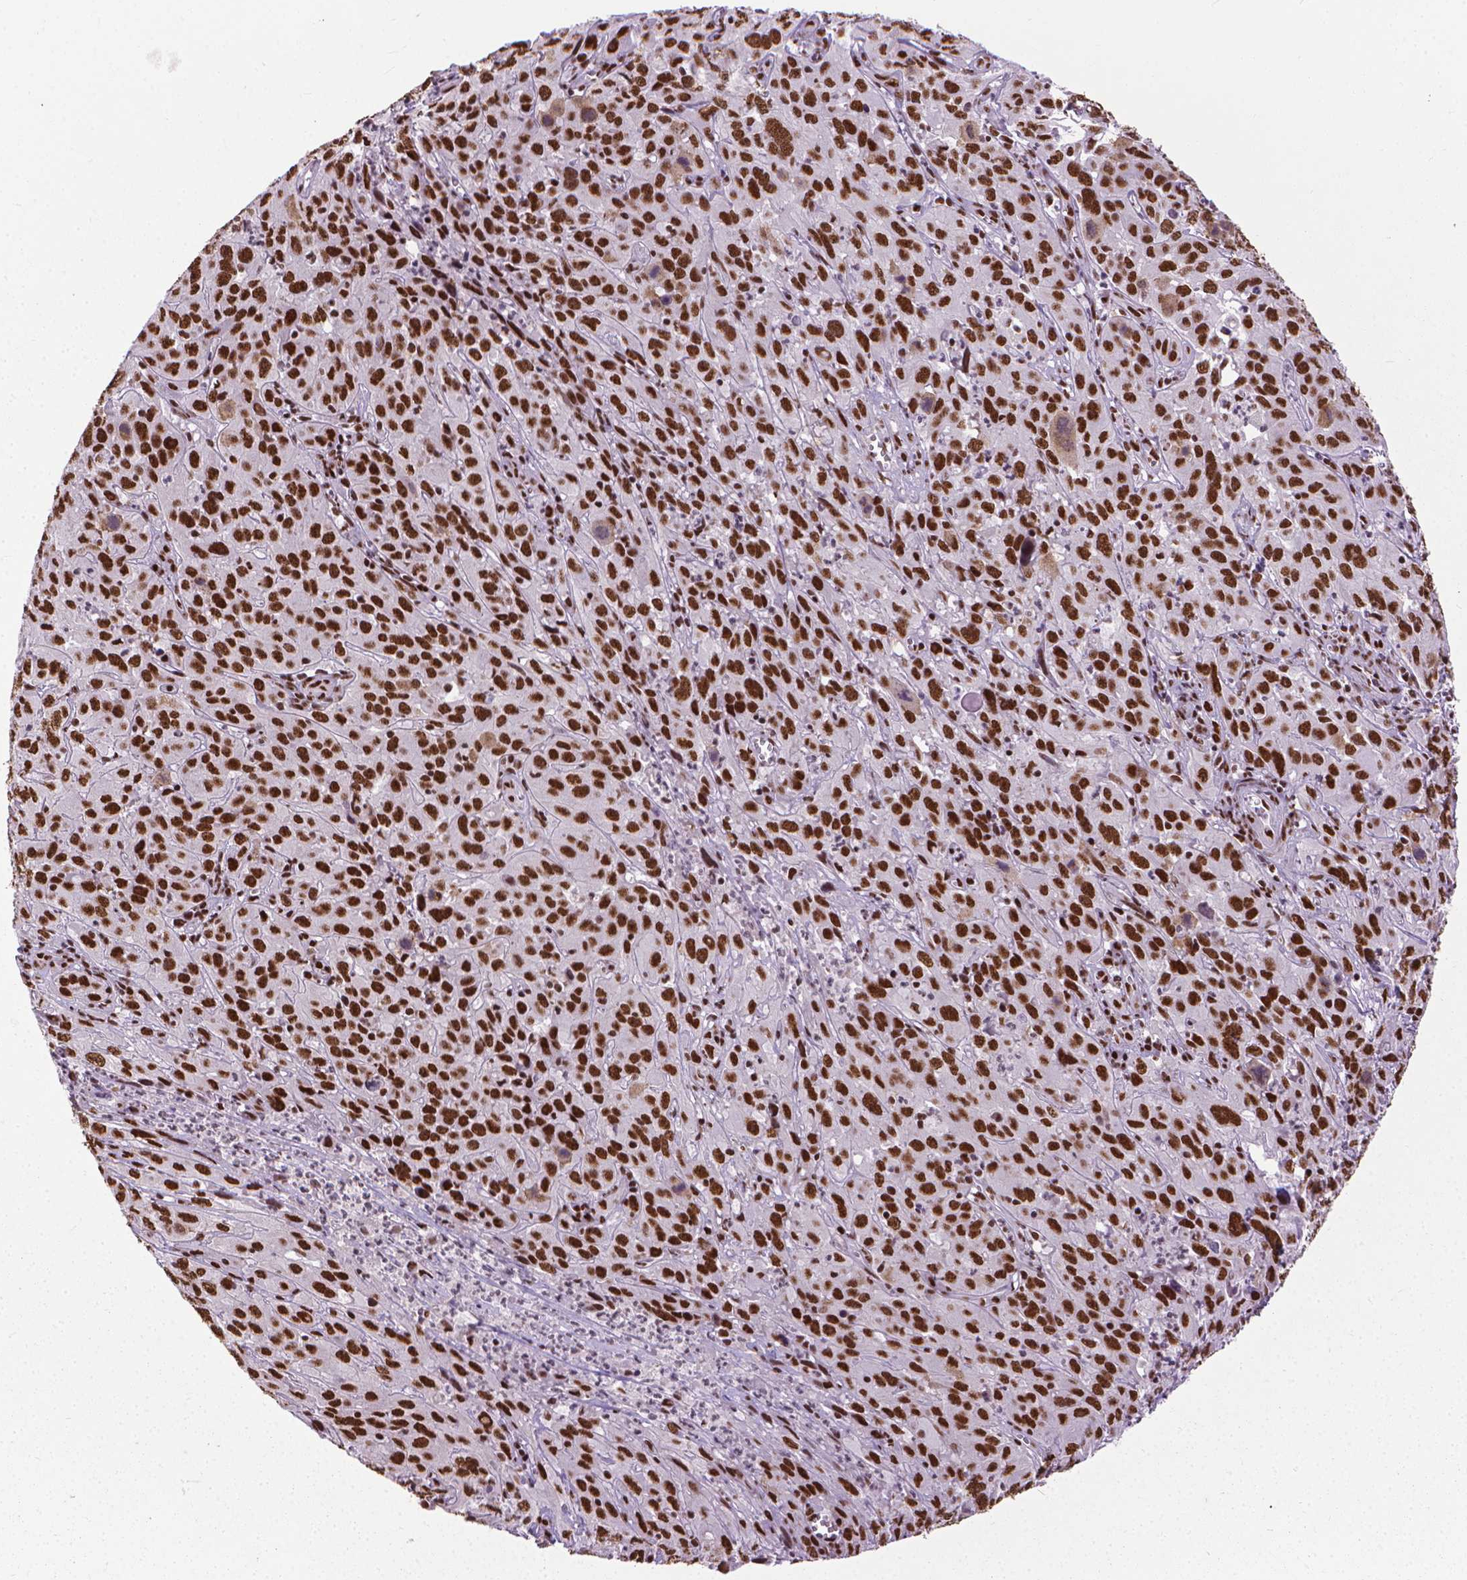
{"staining": {"intensity": "strong", "quantity": ">75%", "location": "nuclear"}, "tissue": "cervical cancer", "cell_type": "Tumor cells", "image_type": "cancer", "snomed": [{"axis": "morphology", "description": "Squamous cell carcinoma, NOS"}, {"axis": "topography", "description": "Cervix"}], "caption": "Immunohistochemistry staining of cervical cancer, which demonstrates high levels of strong nuclear staining in about >75% of tumor cells indicating strong nuclear protein expression. The staining was performed using DAB (brown) for protein detection and nuclei were counterstained in hematoxylin (blue).", "gene": "AKAP8", "patient": {"sex": "female", "age": 32}}